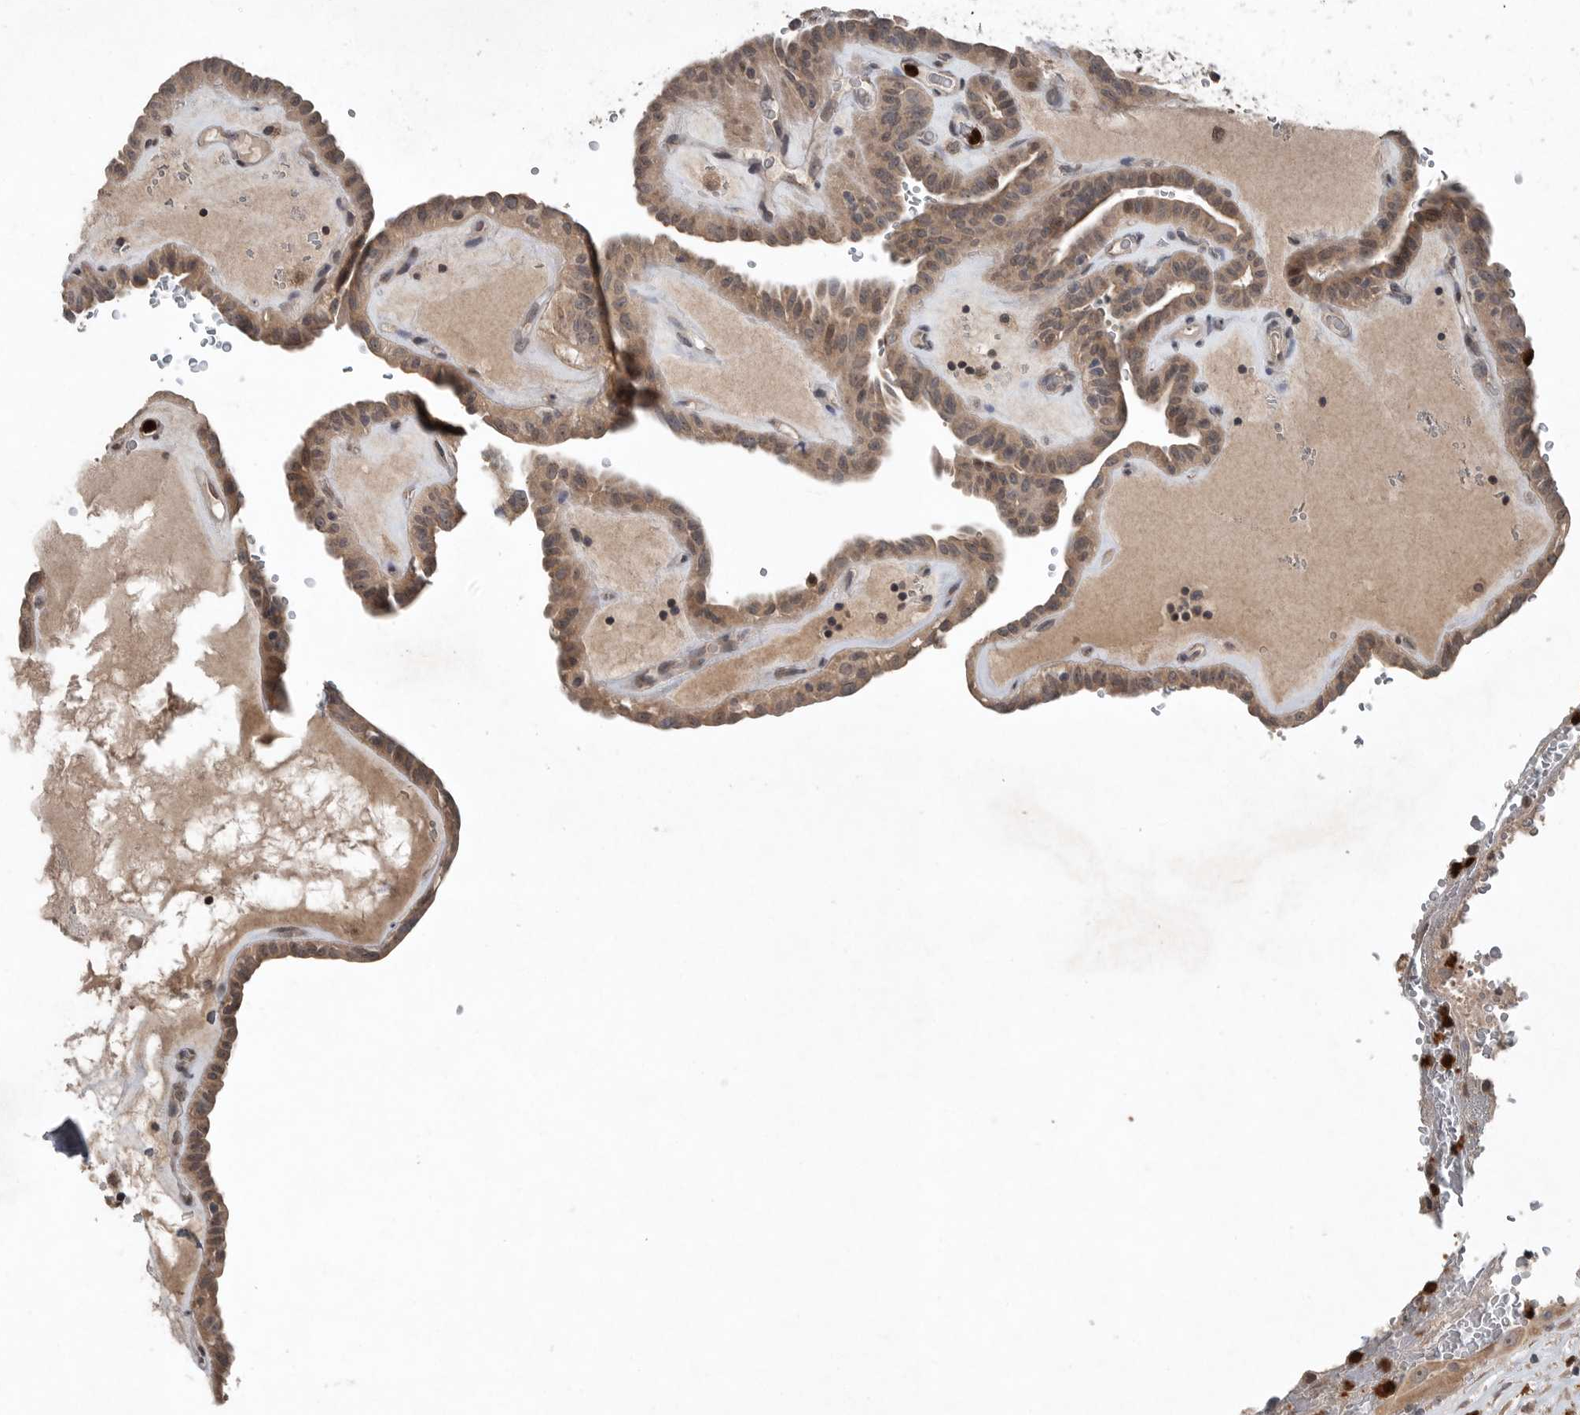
{"staining": {"intensity": "moderate", "quantity": ">75%", "location": "cytoplasmic/membranous"}, "tissue": "thyroid cancer", "cell_type": "Tumor cells", "image_type": "cancer", "snomed": [{"axis": "morphology", "description": "Papillary adenocarcinoma, NOS"}, {"axis": "topography", "description": "Thyroid gland"}], "caption": "Immunohistochemical staining of thyroid cancer demonstrates moderate cytoplasmic/membranous protein positivity in about >75% of tumor cells.", "gene": "SCP2", "patient": {"sex": "male", "age": 77}}